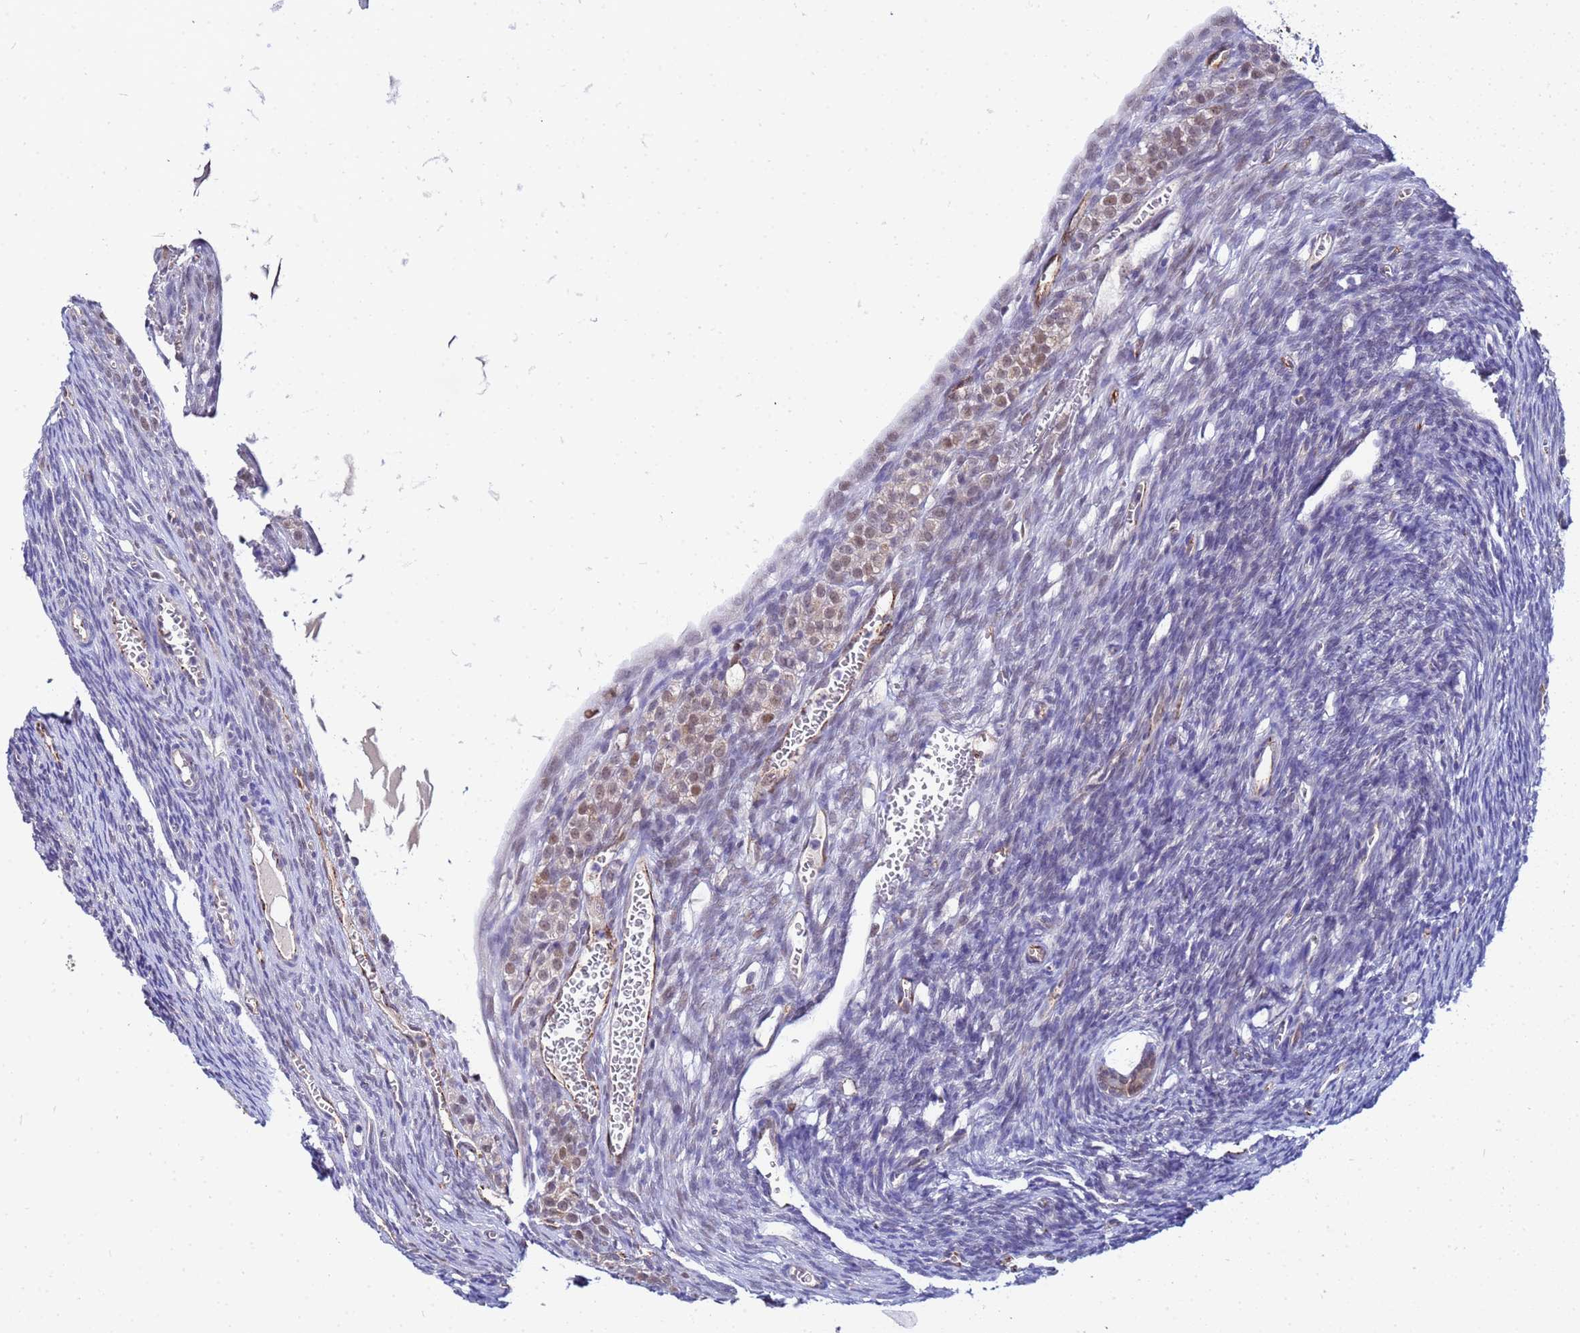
{"staining": {"intensity": "weak", "quantity": ">75%", "location": "nuclear"}, "tissue": "ovary", "cell_type": "Follicle cells", "image_type": "normal", "snomed": [{"axis": "morphology", "description": "Normal tissue, NOS"}, {"axis": "topography", "description": "Ovary"}], "caption": "Immunohistochemistry histopathology image of benign ovary stained for a protein (brown), which demonstrates low levels of weak nuclear staining in about >75% of follicle cells.", "gene": "SLC25A37", "patient": {"sex": "female", "age": 39}}